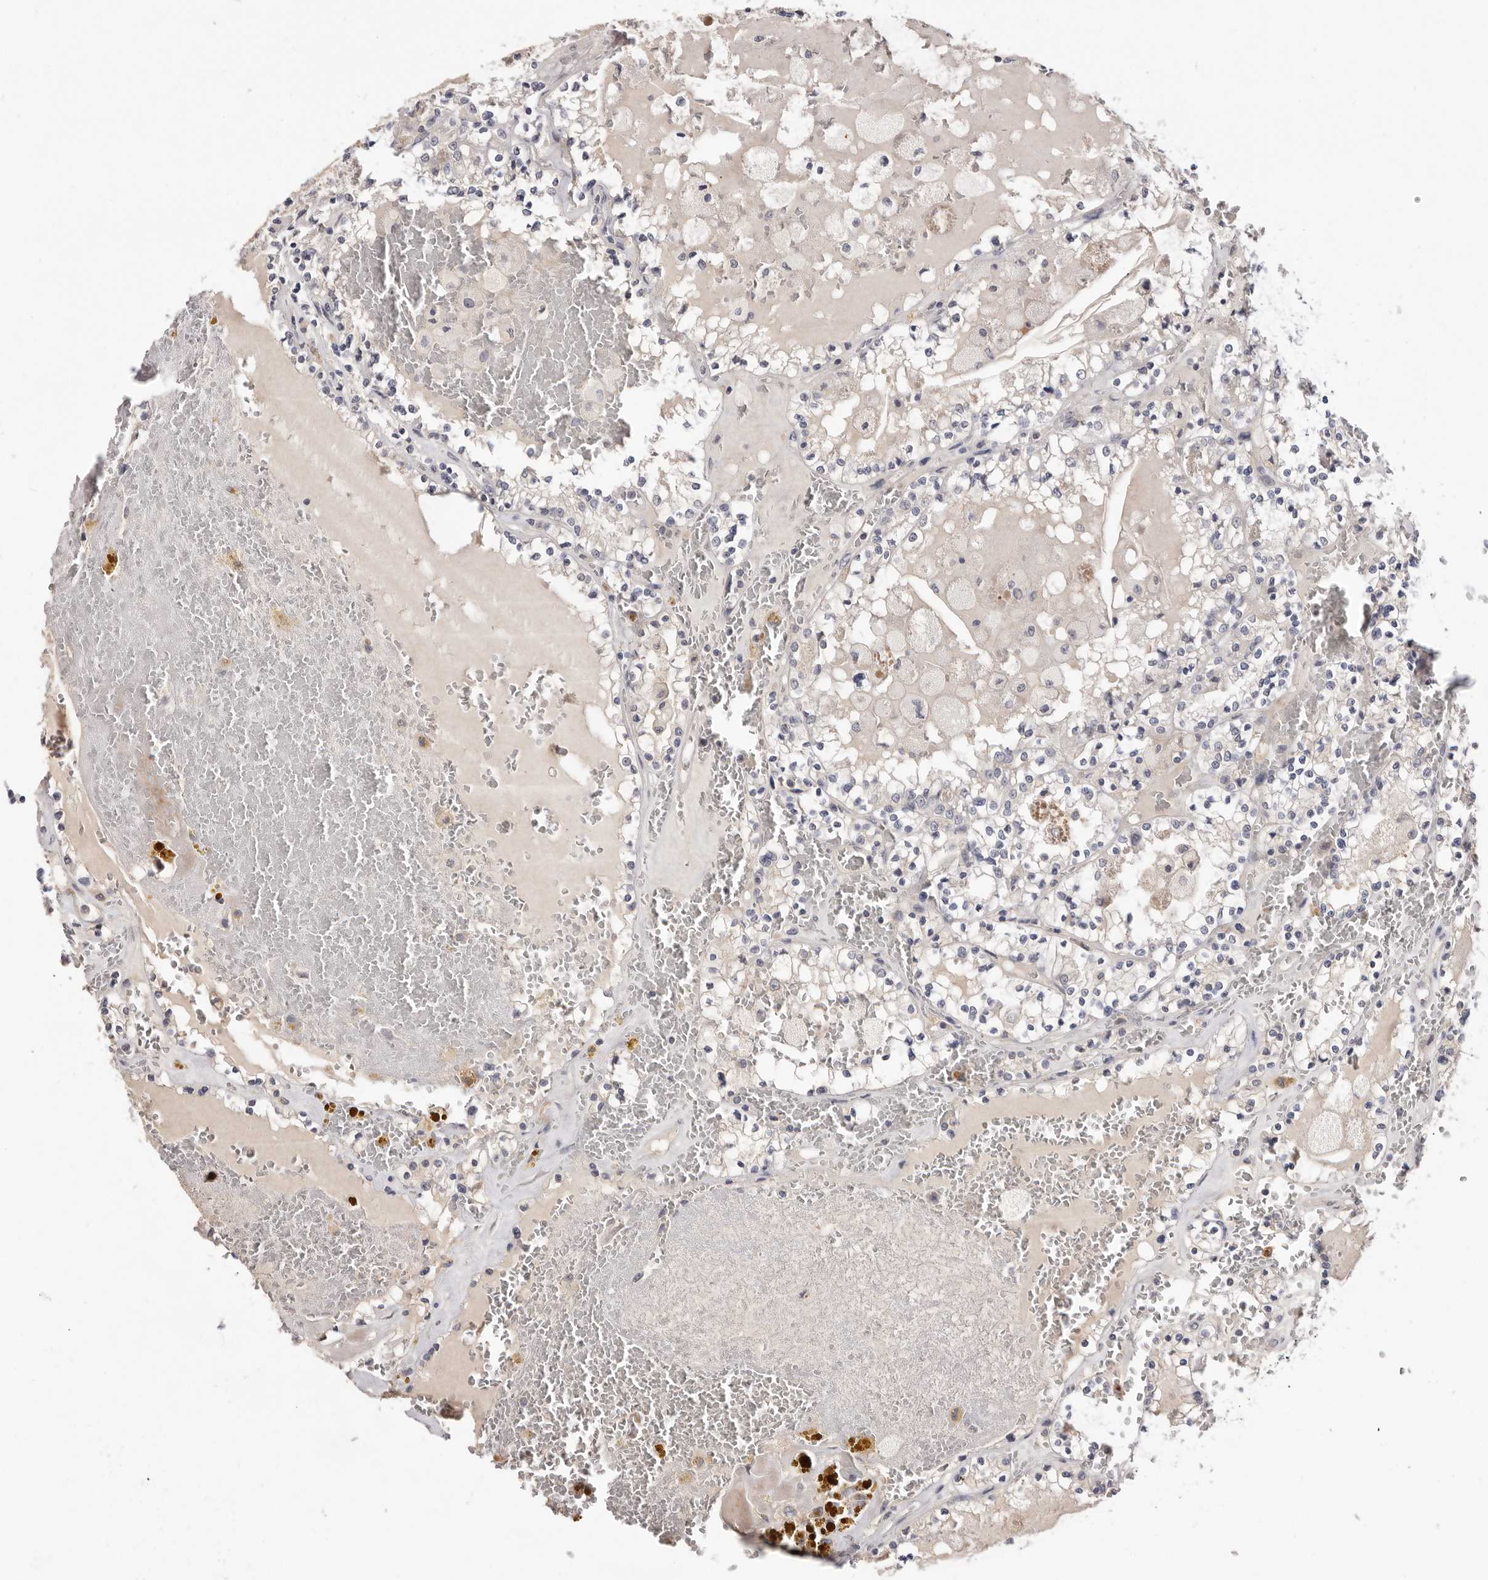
{"staining": {"intensity": "negative", "quantity": "none", "location": "none"}, "tissue": "renal cancer", "cell_type": "Tumor cells", "image_type": "cancer", "snomed": [{"axis": "morphology", "description": "Adenocarcinoma, NOS"}, {"axis": "topography", "description": "Kidney"}], "caption": "Micrograph shows no protein expression in tumor cells of renal adenocarcinoma tissue.", "gene": "DOP1A", "patient": {"sex": "female", "age": 56}}